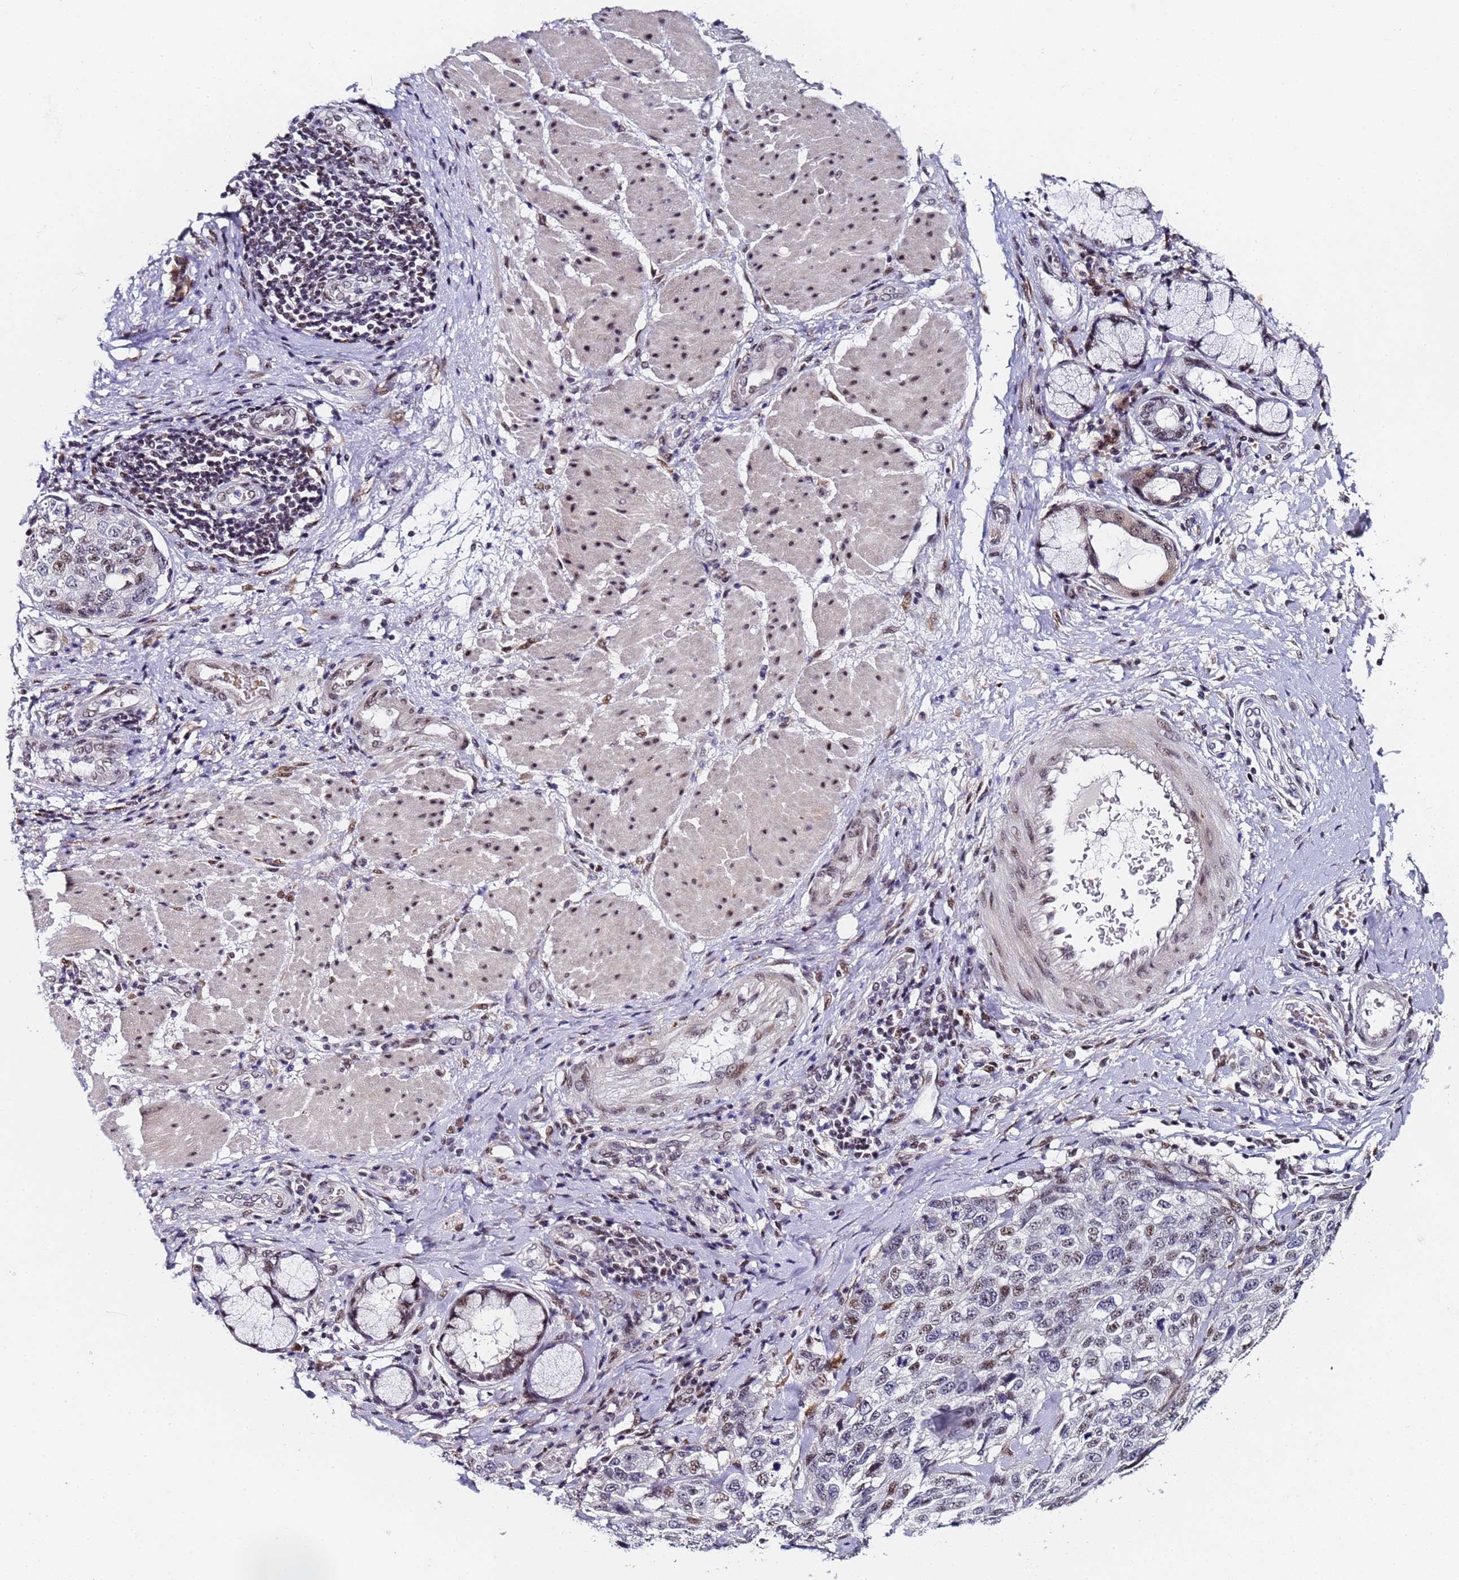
{"staining": {"intensity": "moderate", "quantity": "<25%", "location": "nuclear"}, "tissue": "stomach cancer", "cell_type": "Tumor cells", "image_type": "cancer", "snomed": [{"axis": "morphology", "description": "Adenocarcinoma, NOS"}, {"axis": "topography", "description": "Stomach"}], "caption": "Immunohistochemical staining of stomach adenocarcinoma demonstrates moderate nuclear protein expression in about <25% of tumor cells.", "gene": "FNBP4", "patient": {"sex": "male", "age": 48}}